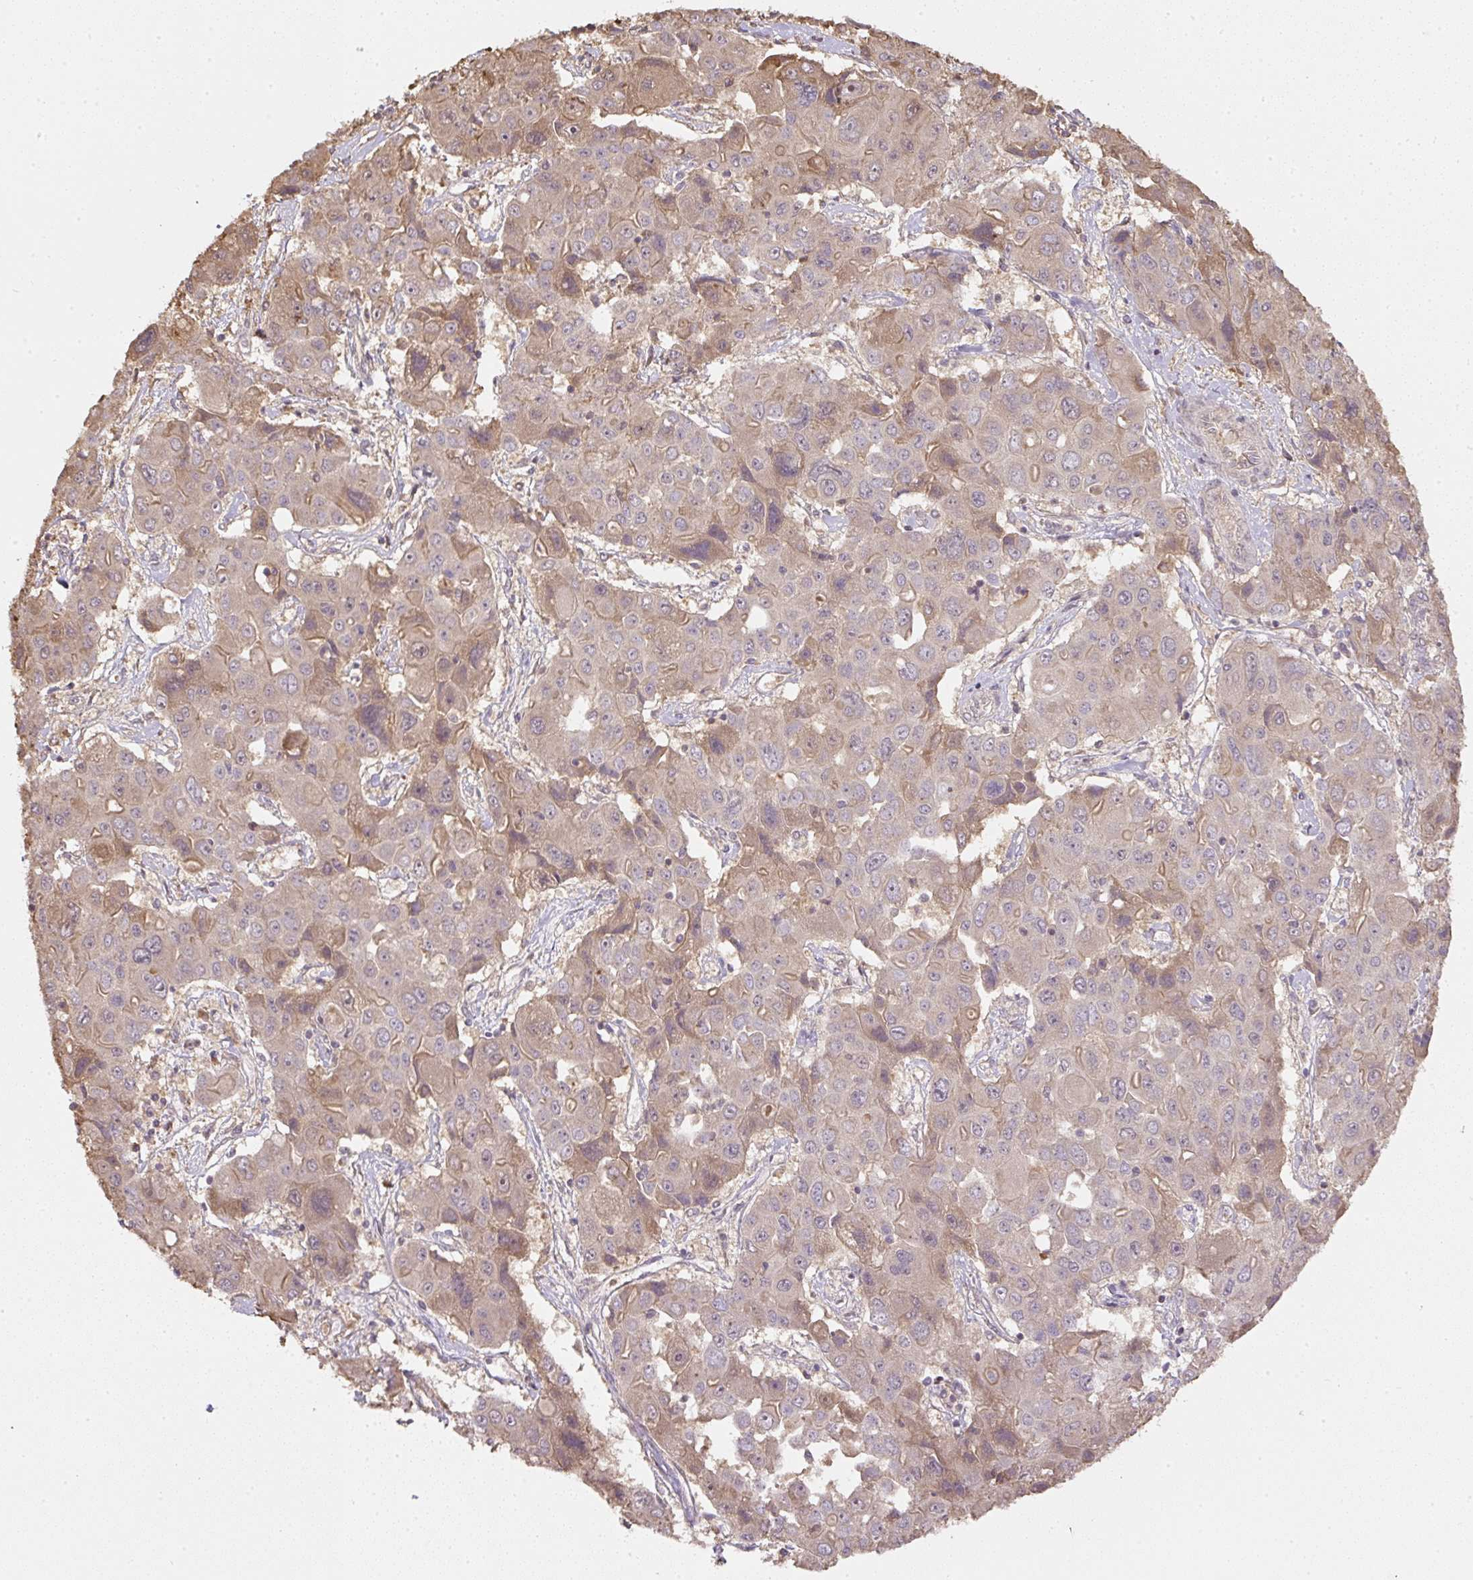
{"staining": {"intensity": "weak", "quantity": "25%-75%", "location": "cytoplasmic/membranous,nuclear"}, "tissue": "liver cancer", "cell_type": "Tumor cells", "image_type": "cancer", "snomed": [{"axis": "morphology", "description": "Cholangiocarcinoma"}, {"axis": "topography", "description": "Liver"}], "caption": "Immunohistochemistry (IHC) micrograph of liver cancer (cholangiocarcinoma) stained for a protein (brown), which reveals low levels of weak cytoplasmic/membranous and nuclear positivity in approximately 25%-75% of tumor cells.", "gene": "TMEM170B", "patient": {"sex": "male", "age": 67}}